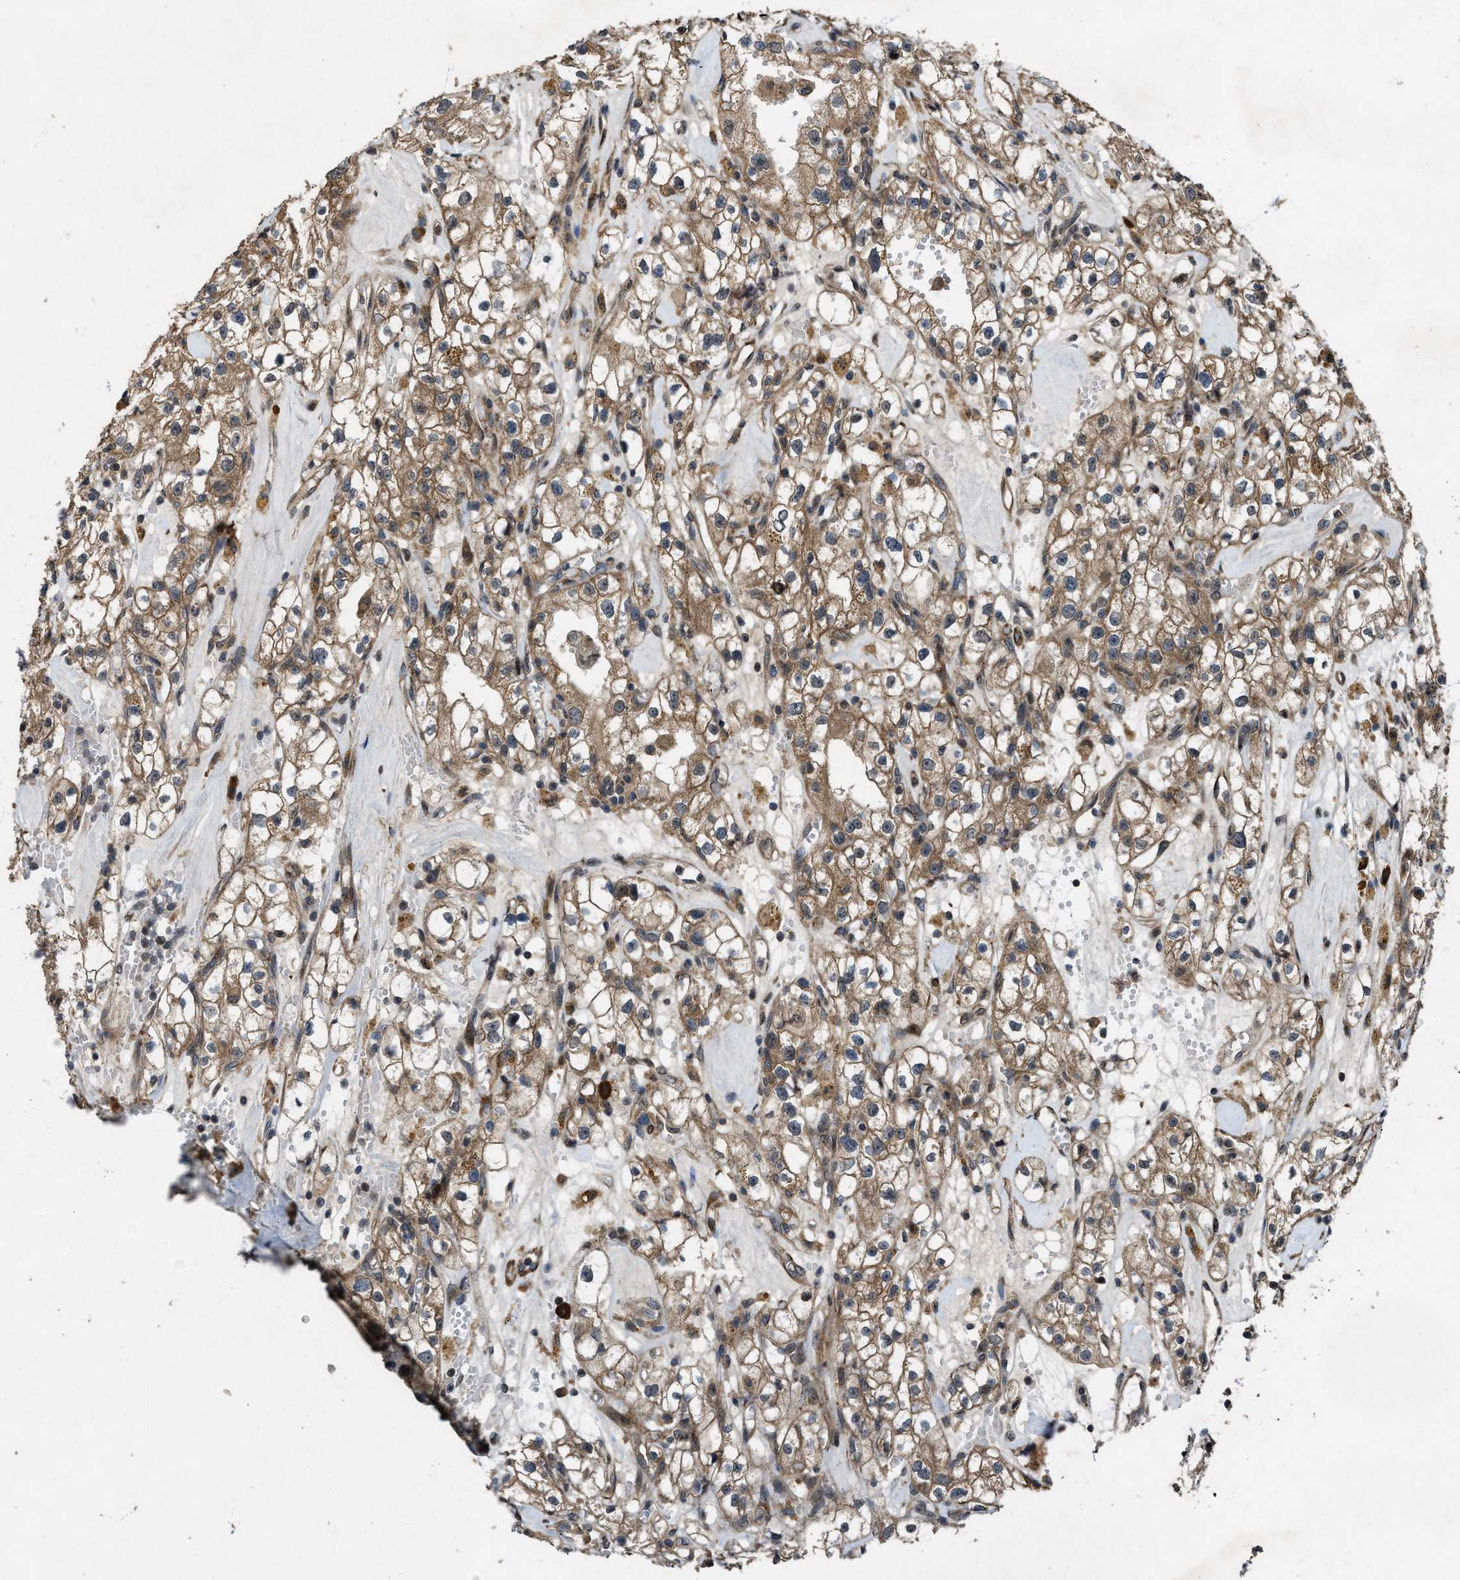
{"staining": {"intensity": "moderate", "quantity": ">75%", "location": "cytoplasmic/membranous"}, "tissue": "renal cancer", "cell_type": "Tumor cells", "image_type": "cancer", "snomed": [{"axis": "morphology", "description": "Adenocarcinoma, NOS"}, {"axis": "topography", "description": "Kidney"}], "caption": "Protein expression analysis of human renal cancer reveals moderate cytoplasmic/membranous expression in approximately >75% of tumor cells.", "gene": "LRRC72", "patient": {"sex": "male", "age": 56}}